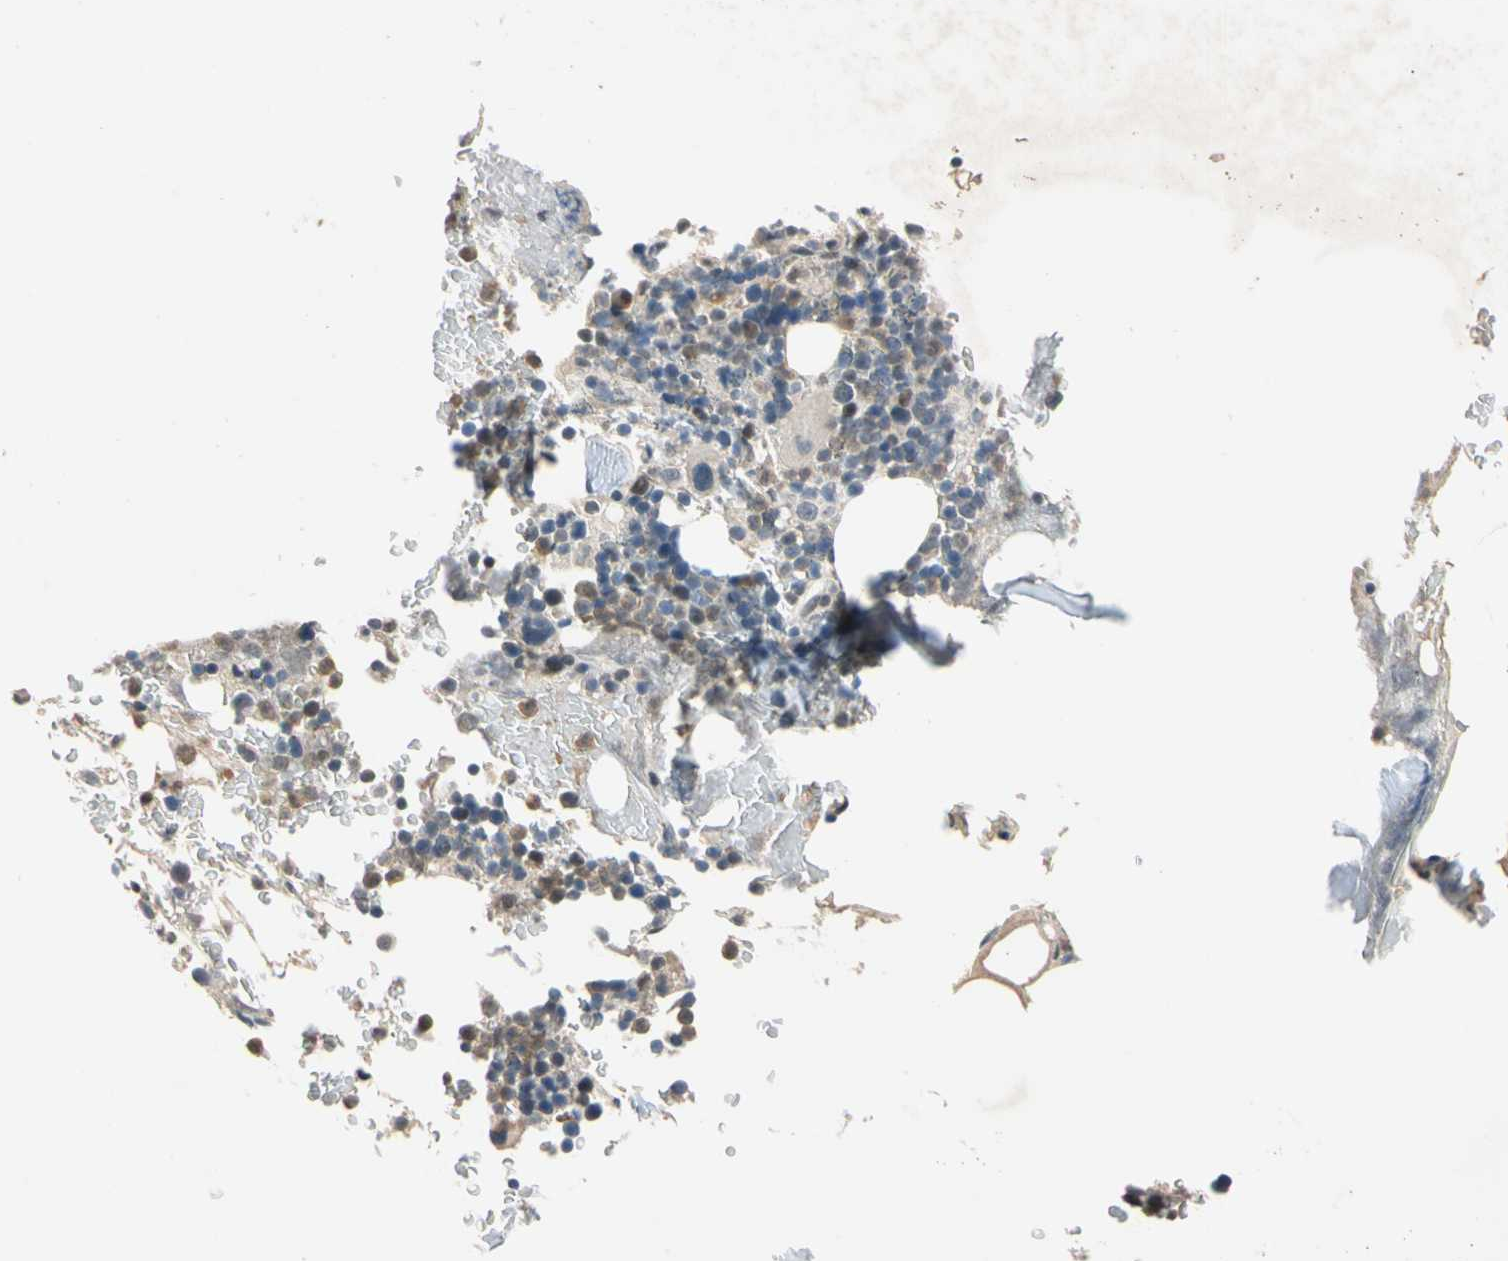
{"staining": {"intensity": "moderate", "quantity": "<25%", "location": "nuclear"}, "tissue": "bone marrow", "cell_type": "Hematopoietic cells", "image_type": "normal", "snomed": [{"axis": "morphology", "description": "Normal tissue, NOS"}, {"axis": "topography", "description": "Bone marrow"}], "caption": "Immunohistochemistry histopathology image of normal bone marrow stained for a protein (brown), which displays low levels of moderate nuclear expression in approximately <25% of hematopoietic cells.", "gene": "RIOX2", "patient": {"sex": "female", "age": 66}}